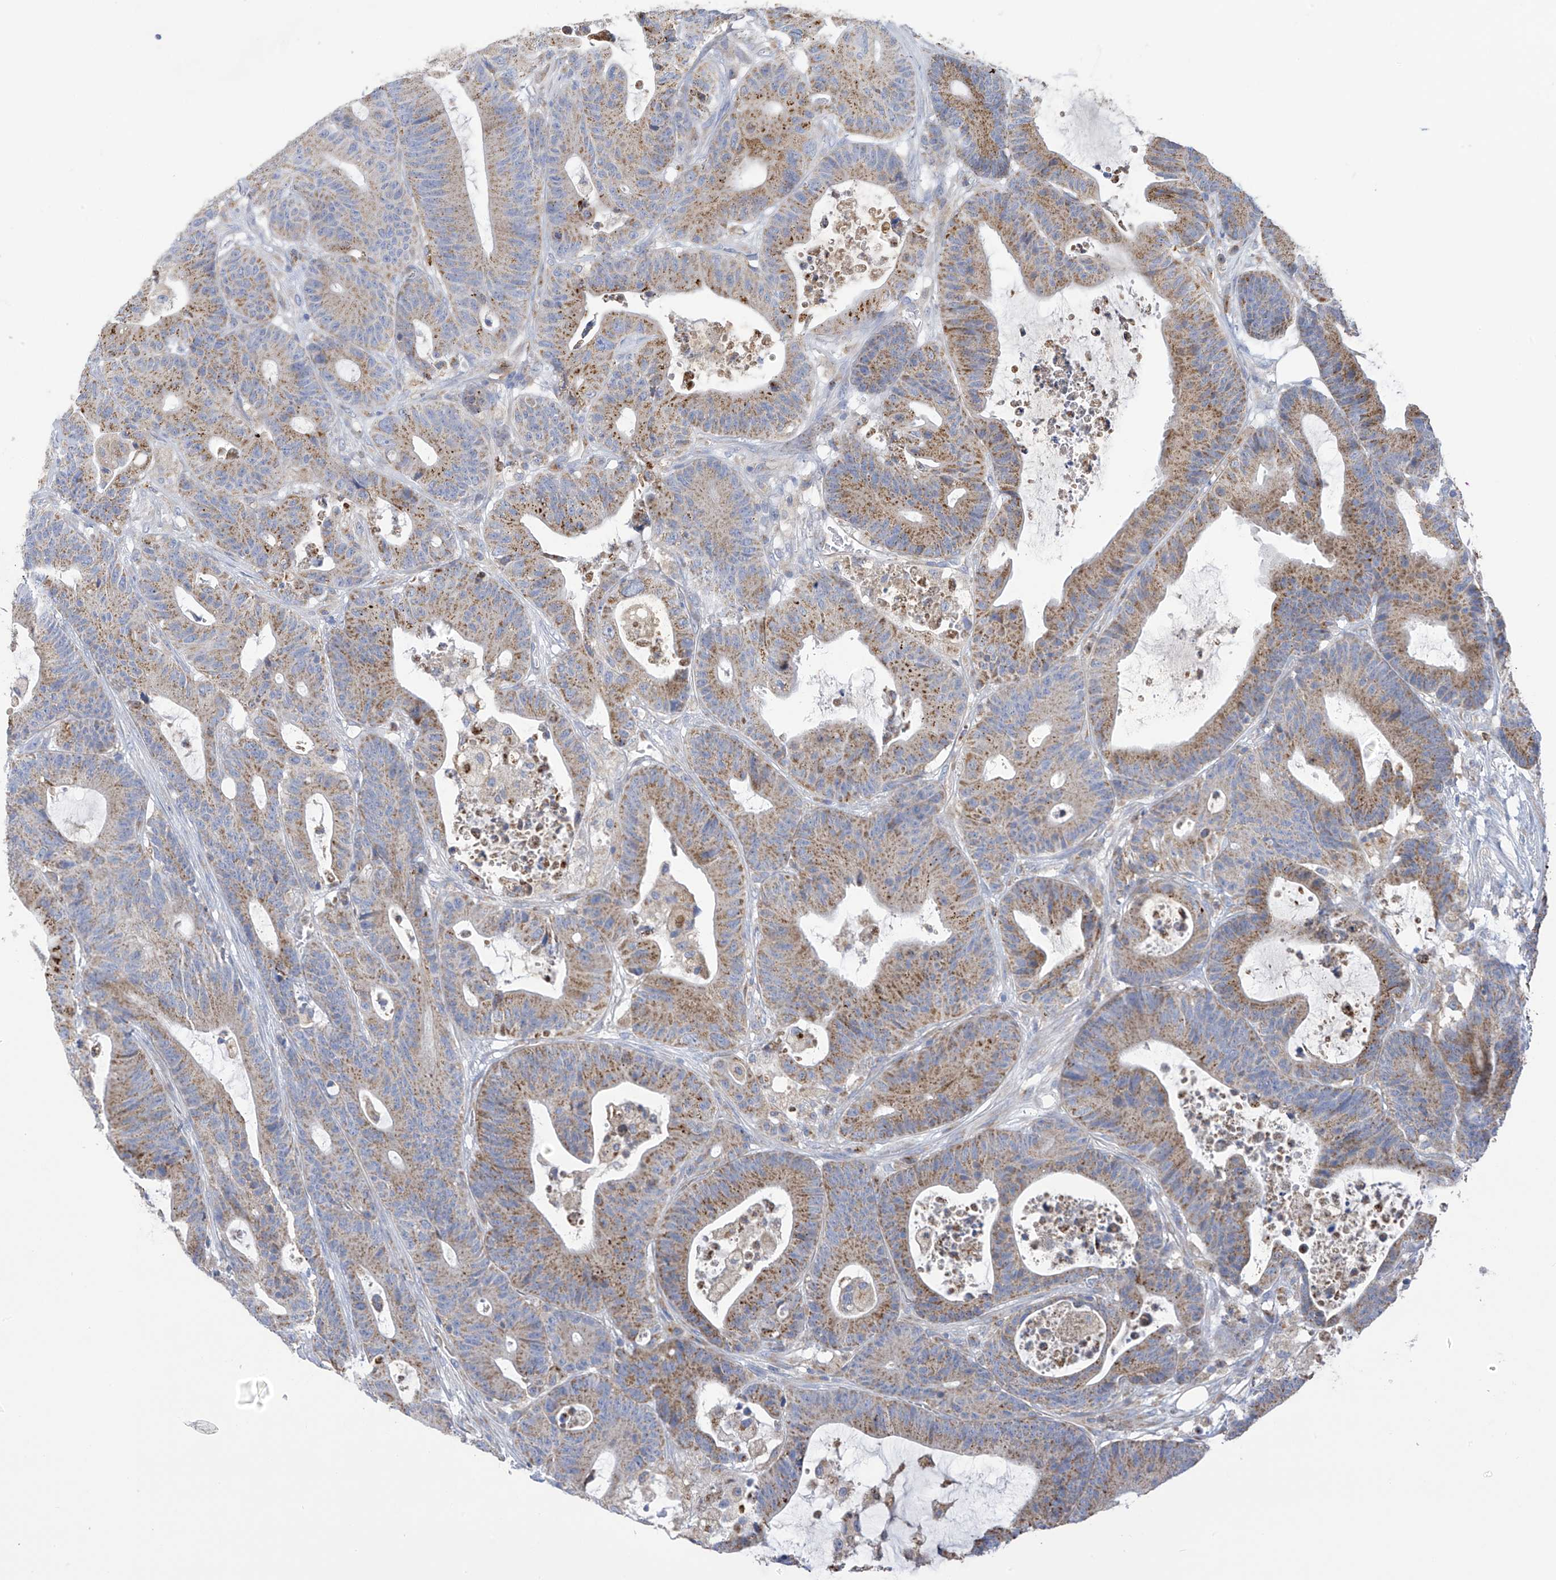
{"staining": {"intensity": "moderate", "quantity": ">75%", "location": "cytoplasmic/membranous"}, "tissue": "colorectal cancer", "cell_type": "Tumor cells", "image_type": "cancer", "snomed": [{"axis": "morphology", "description": "Adenocarcinoma, NOS"}, {"axis": "topography", "description": "Colon"}], "caption": "Moderate cytoplasmic/membranous protein staining is appreciated in approximately >75% of tumor cells in colorectal cancer (adenocarcinoma).", "gene": "ITM2B", "patient": {"sex": "female", "age": 84}}